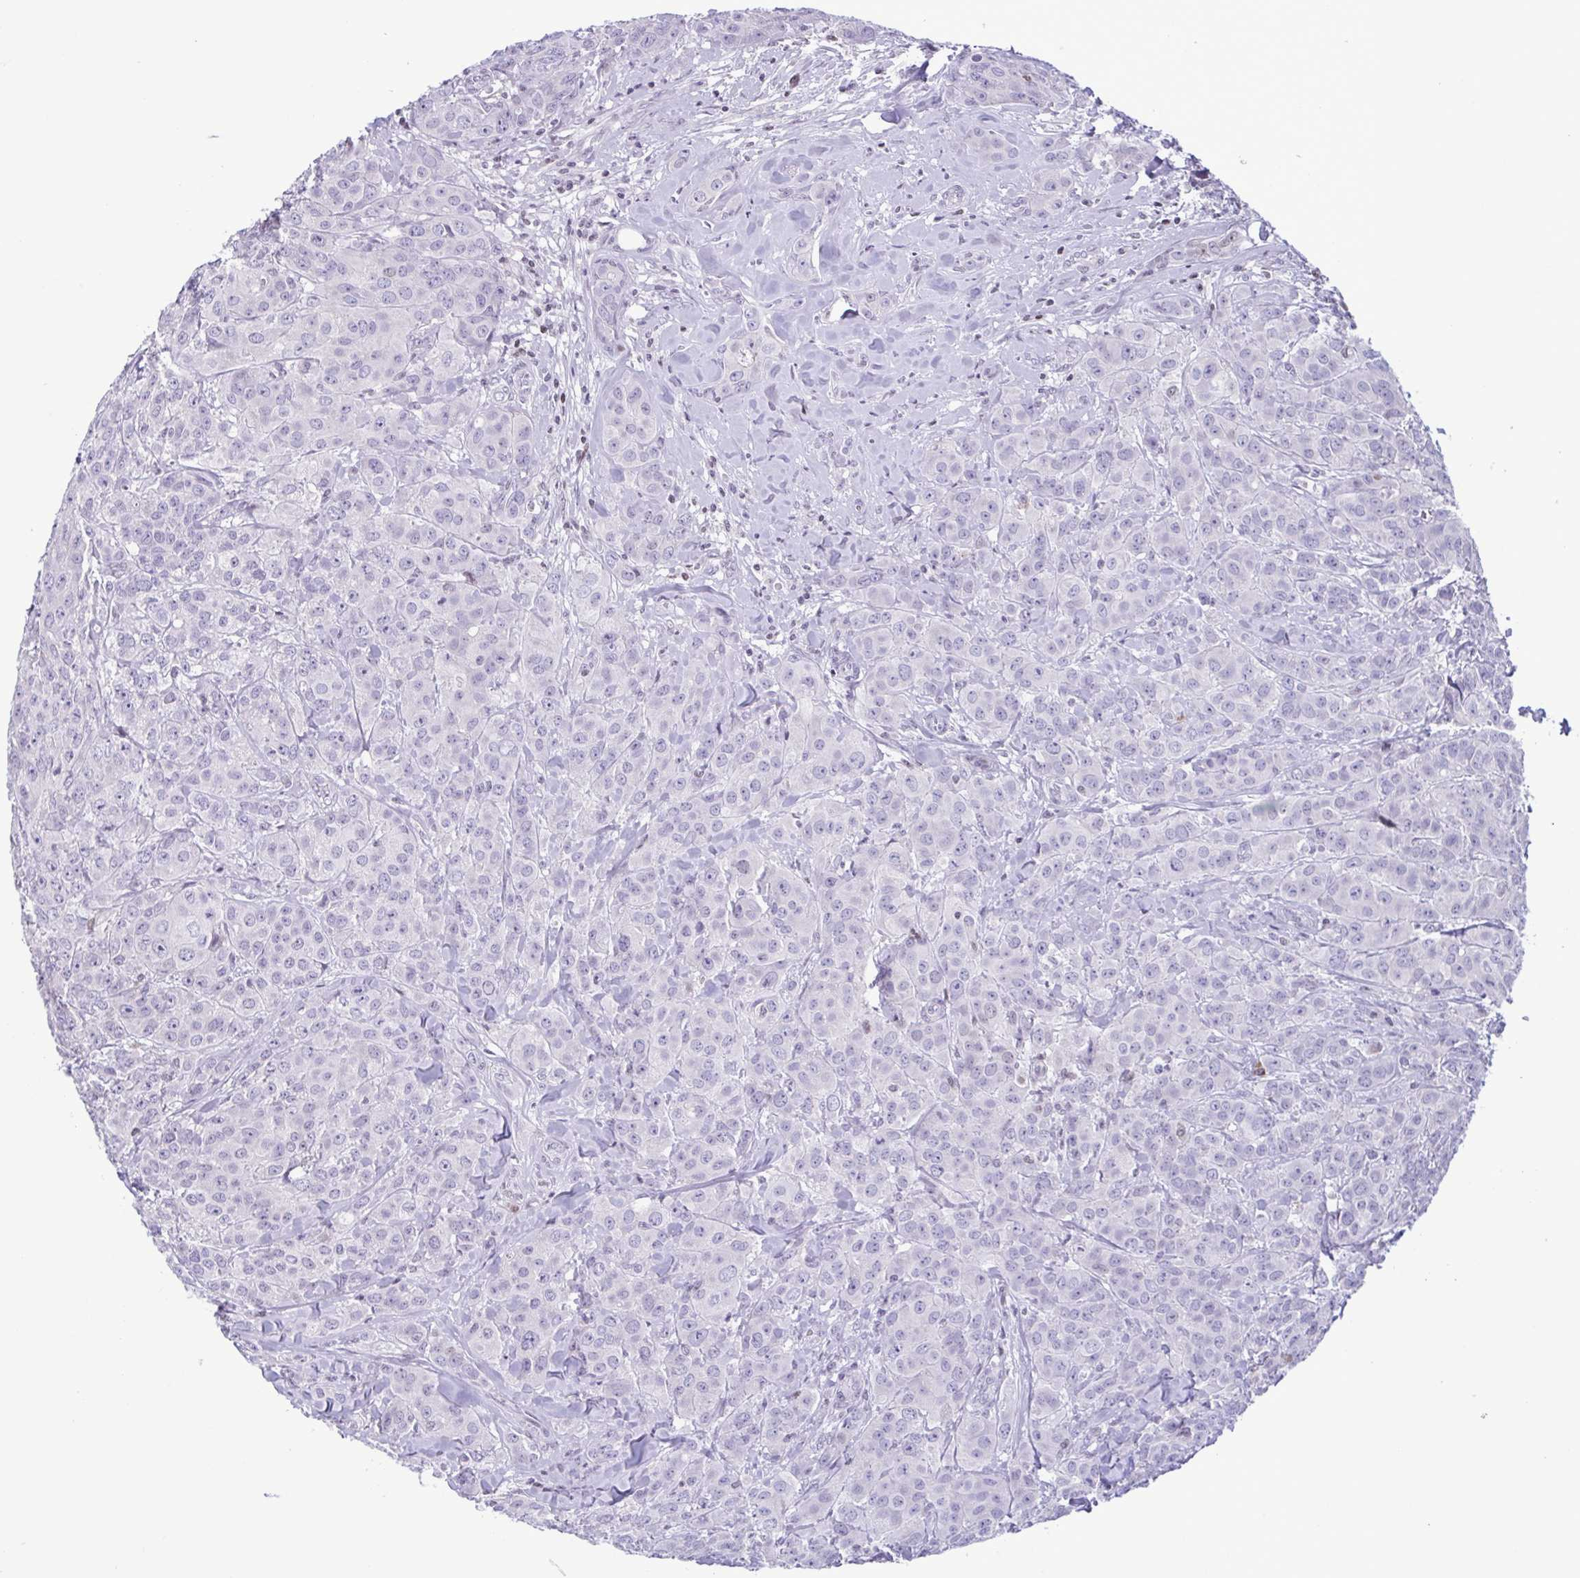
{"staining": {"intensity": "negative", "quantity": "none", "location": "none"}, "tissue": "breast cancer", "cell_type": "Tumor cells", "image_type": "cancer", "snomed": [{"axis": "morphology", "description": "Normal tissue, NOS"}, {"axis": "morphology", "description": "Duct carcinoma"}, {"axis": "topography", "description": "Breast"}], "caption": "There is no significant staining in tumor cells of breast cancer. (Brightfield microscopy of DAB (3,3'-diaminobenzidine) immunohistochemistry at high magnification).", "gene": "IRF1", "patient": {"sex": "female", "age": 43}}